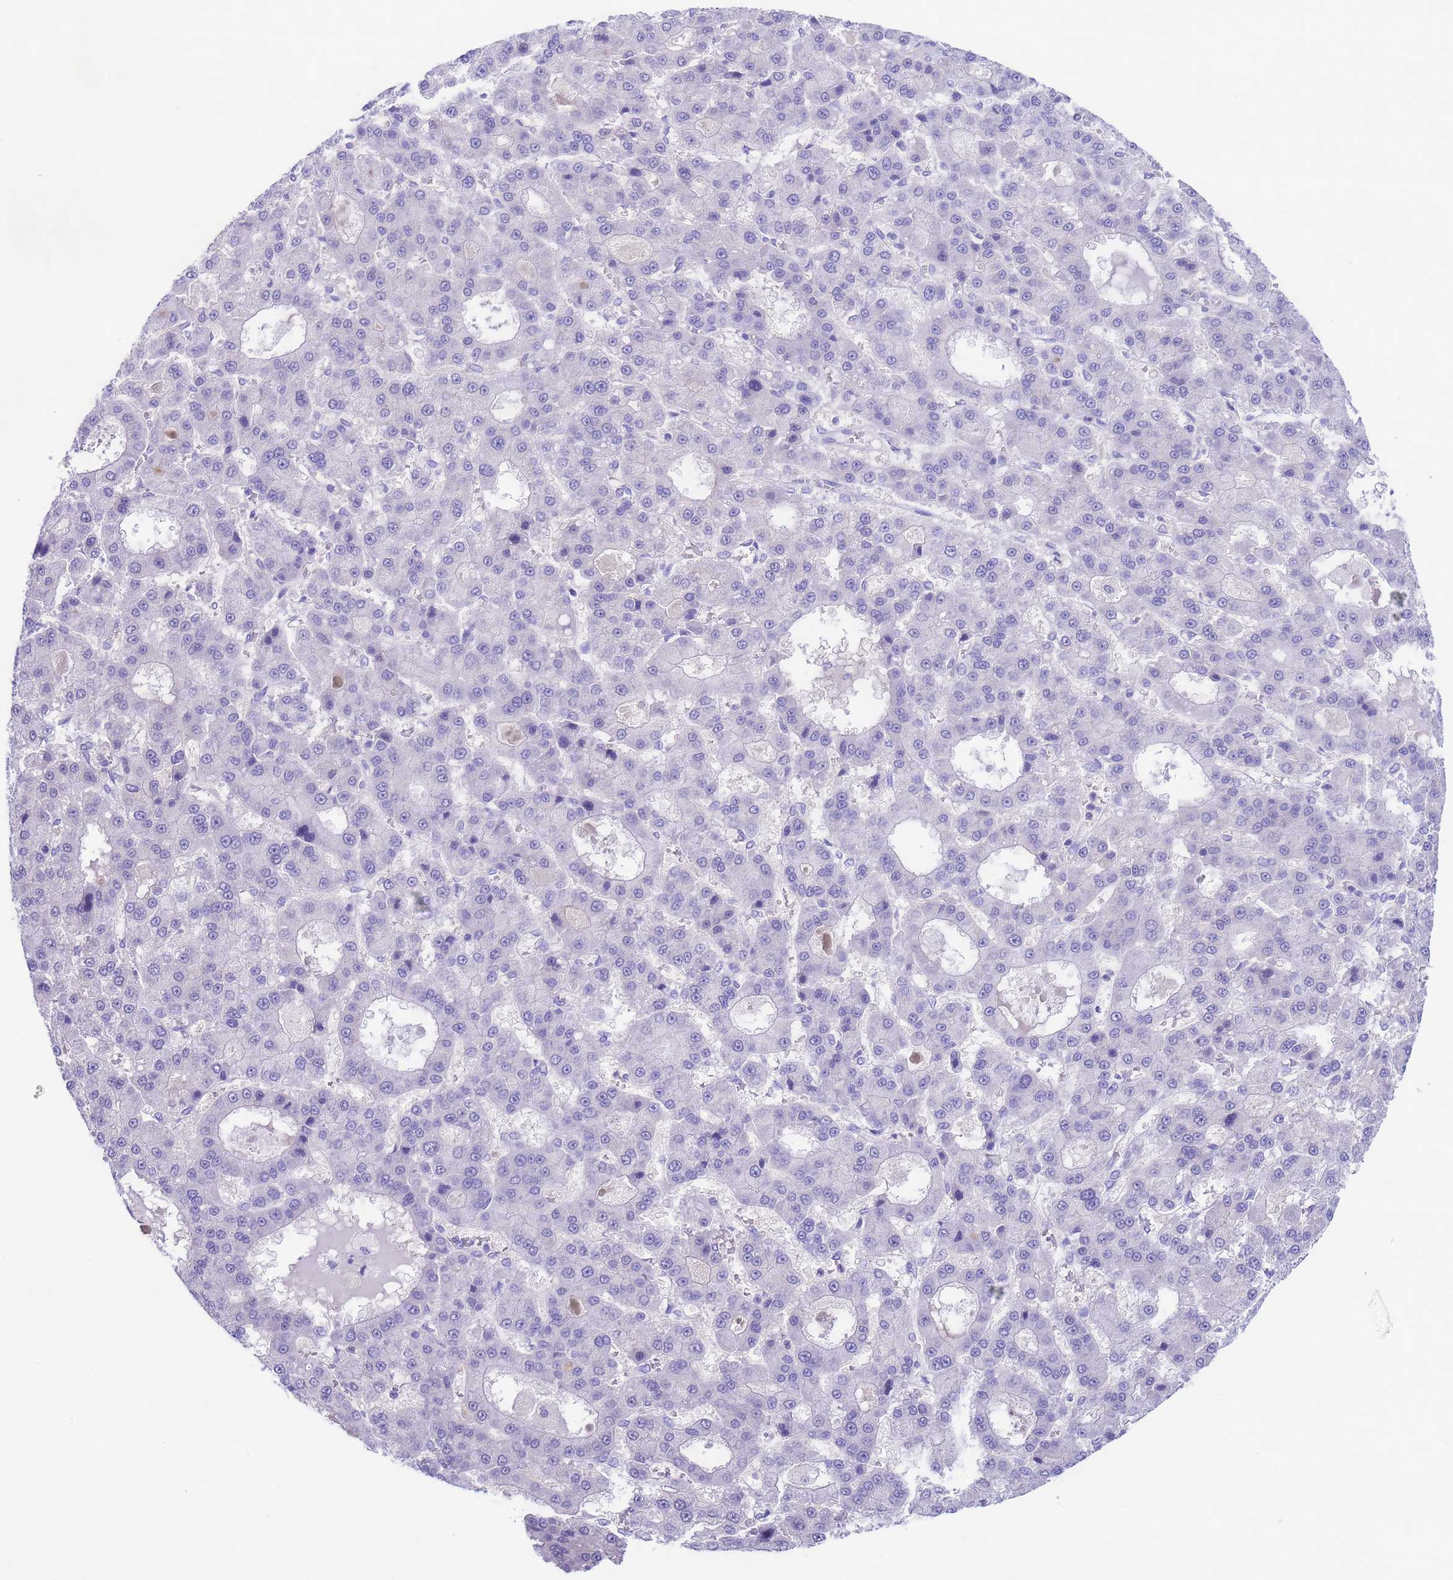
{"staining": {"intensity": "negative", "quantity": "none", "location": "none"}, "tissue": "liver cancer", "cell_type": "Tumor cells", "image_type": "cancer", "snomed": [{"axis": "morphology", "description": "Carcinoma, Hepatocellular, NOS"}, {"axis": "topography", "description": "Liver"}], "caption": "Tumor cells are negative for protein expression in human liver hepatocellular carcinoma.", "gene": "USP38", "patient": {"sex": "male", "age": 70}}